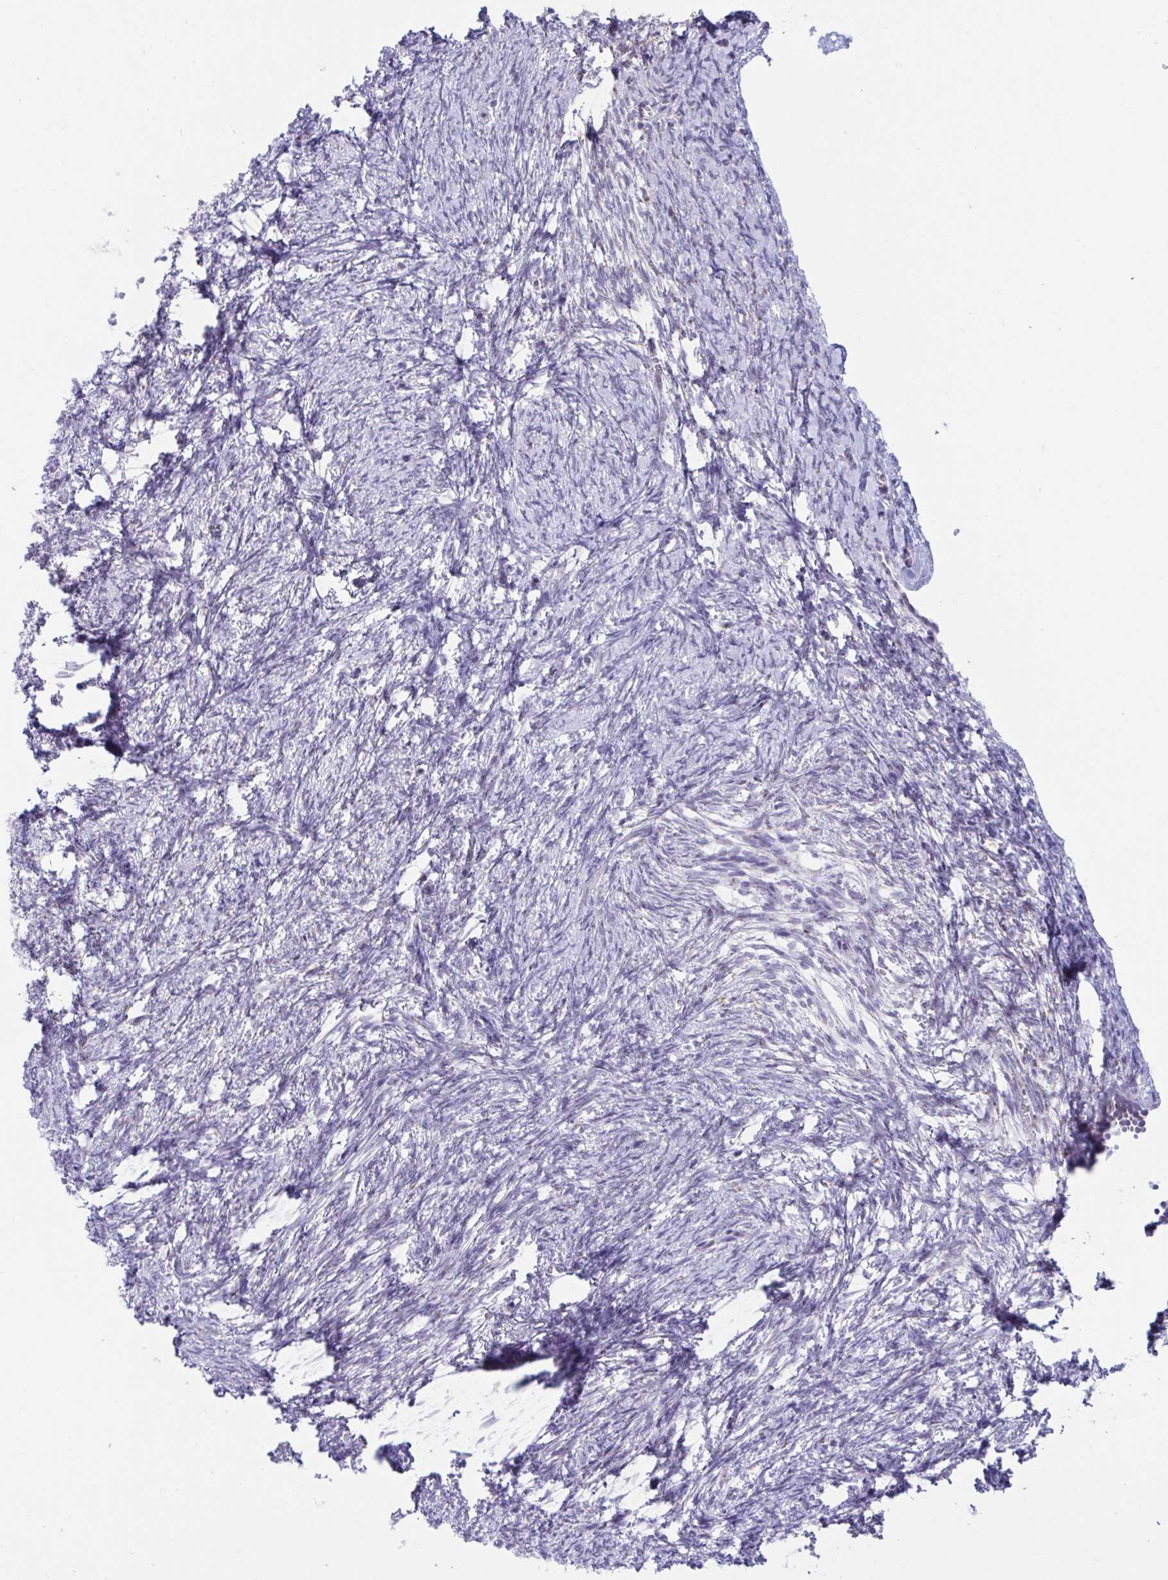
{"staining": {"intensity": "weak", "quantity": "<25%", "location": "cytoplasmic/membranous"}, "tissue": "ovary", "cell_type": "Follicle cells", "image_type": "normal", "snomed": [{"axis": "morphology", "description": "Normal tissue, NOS"}, {"axis": "topography", "description": "Ovary"}], "caption": "There is no significant positivity in follicle cells of ovary. (Stains: DAB immunohistochemistry (IHC) with hematoxylin counter stain, Microscopy: brightfield microscopy at high magnification).", "gene": "SCLY", "patient": {"sex": "female", "age": 41}}